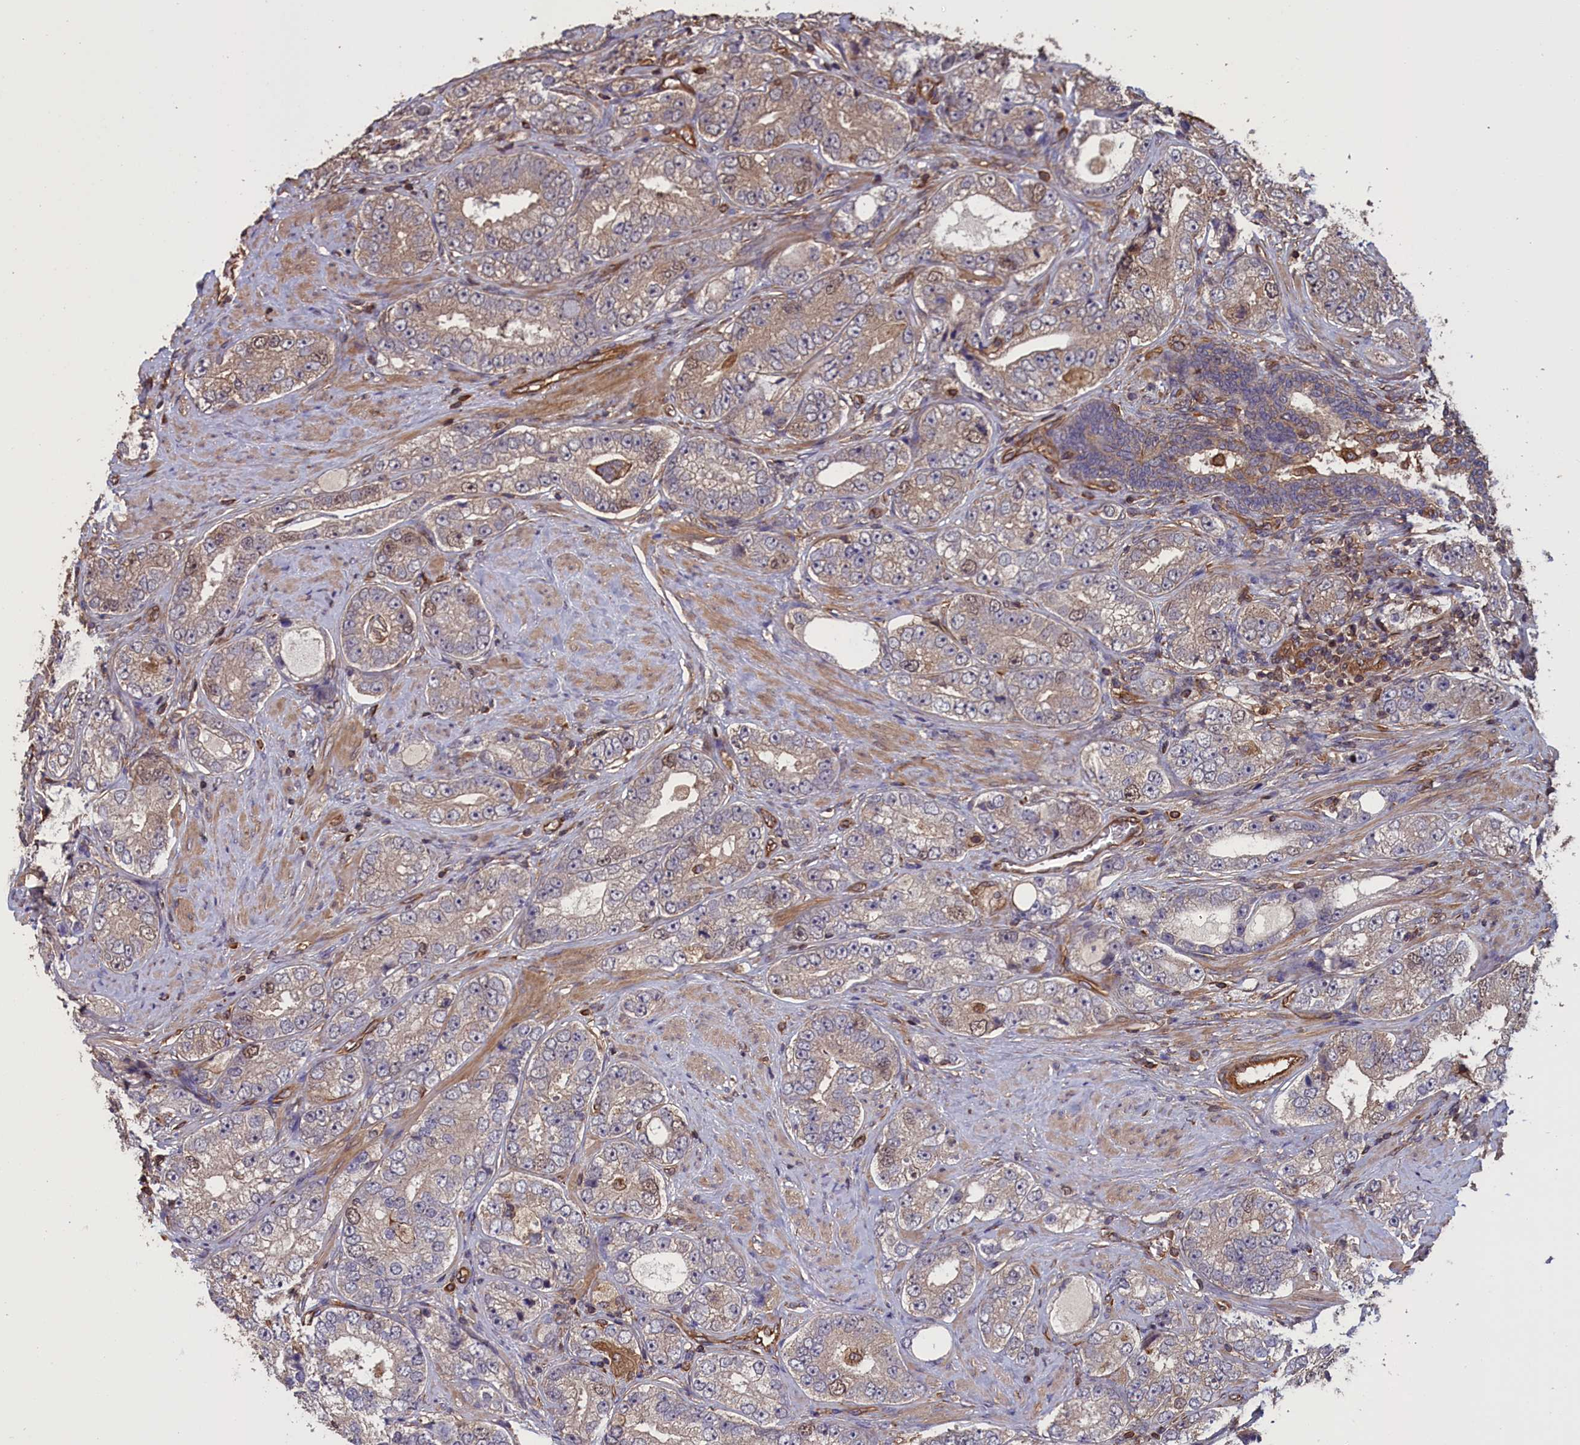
{"staining": {"intensity": "weak", "quantity": "25%-75%", "location": "cytoplasmic/membranous"}, "tissue": "prostate cancer", "cell_type": "Tumor cells", "image_type": "cancer", "snomed": [{"axis": "morphology", "description": "Adenocarcinoma, High grade"}, {"axis": "topography", "description": "Prostate"}], "caption": "A high-resolution micrograph shows immunohistochemistry (IHC) staining of prostate cancer (high-grade adenocarcinoma), which exhibits weak cytoplasmic/membranous positivity in about 25%-75% of tumor cells.", "gene": "DAPK3", "patient": {"sex": "male", "age": 56}}